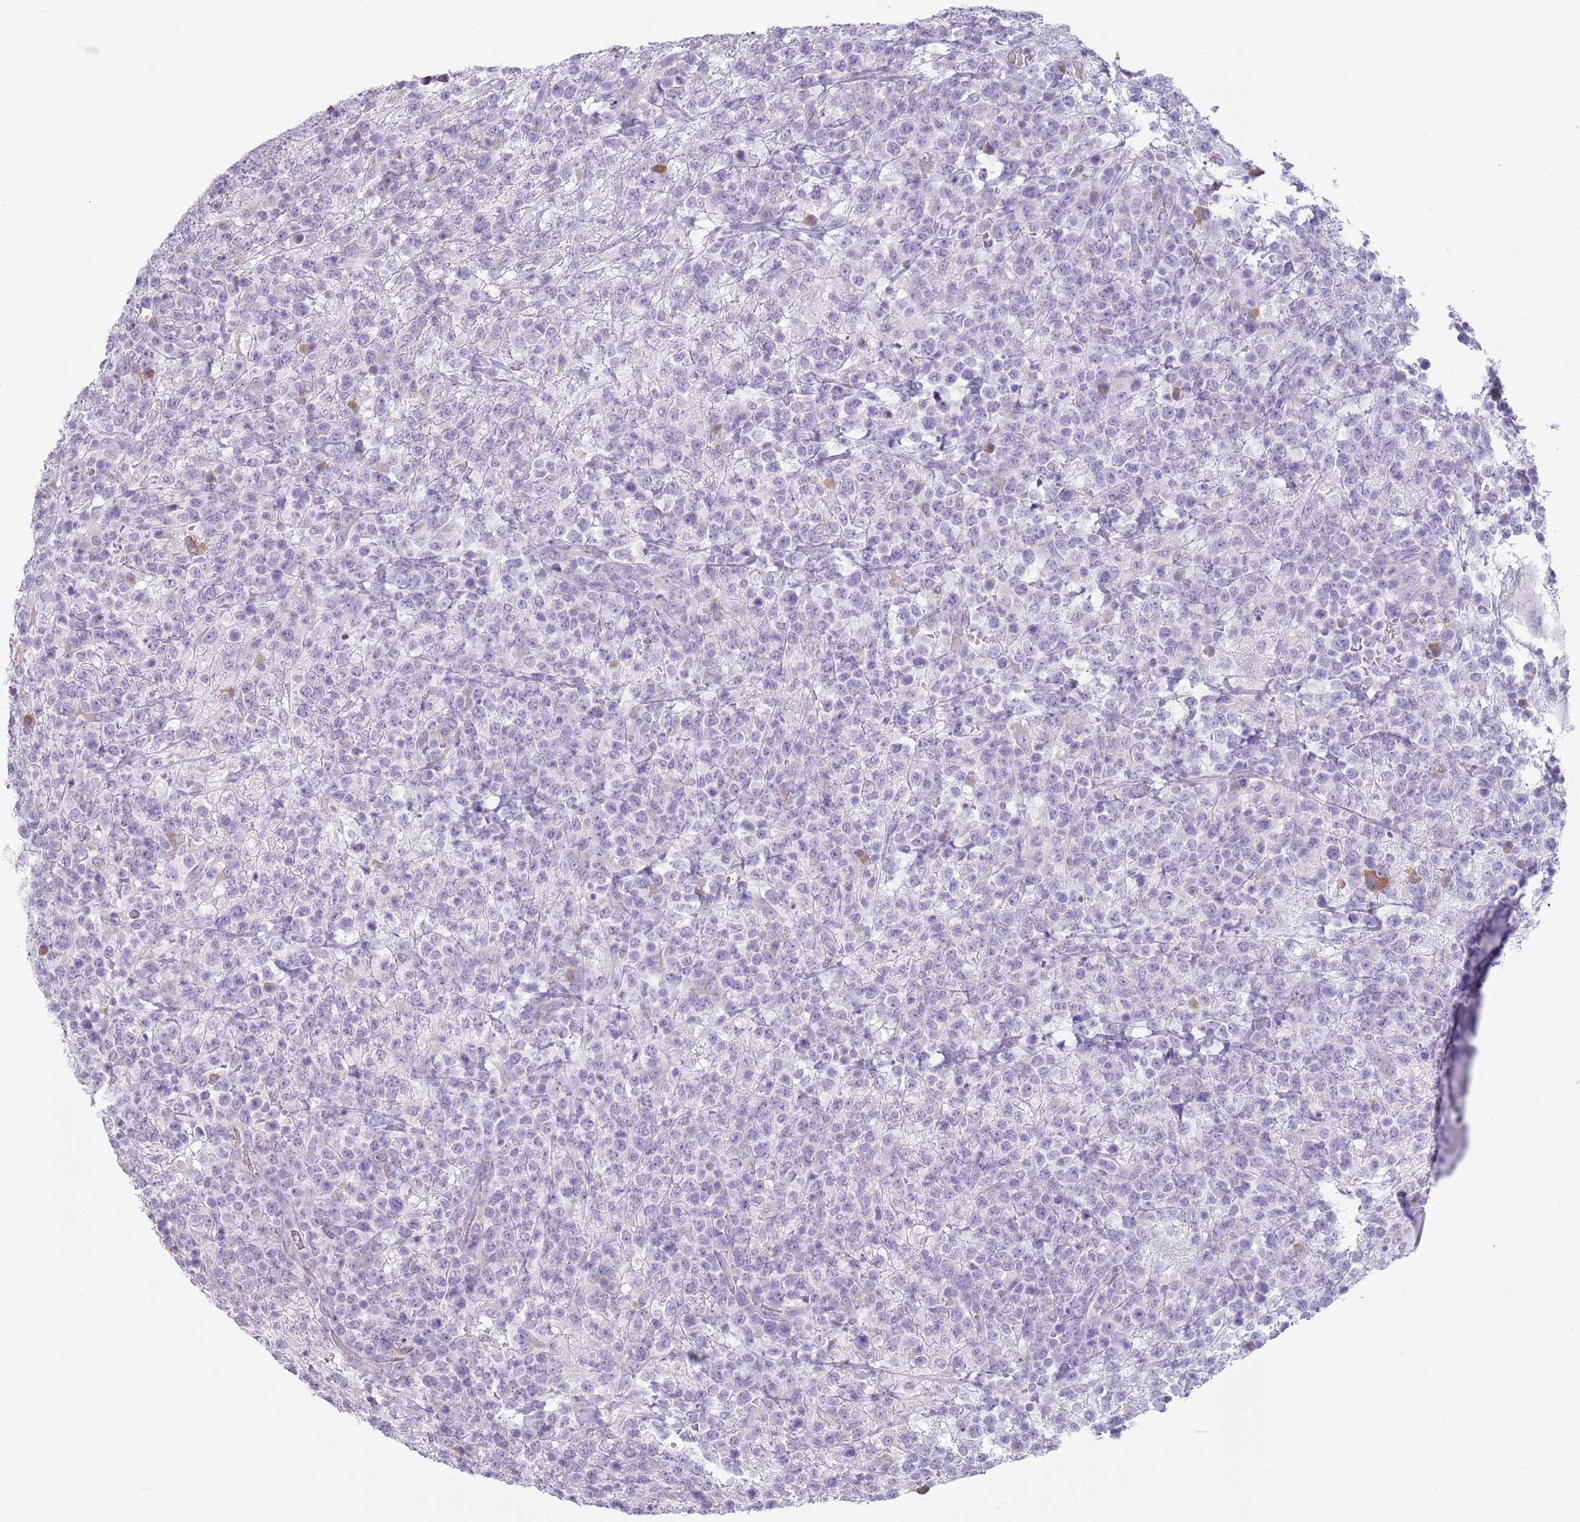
{"staining": {"intensity": "negative", "quantity": "none", "location": "none"}, "tissue": "lymphoma", "cell_type": "Tumor cells", "image_type": "cancer", "snomed": [{"axis": "morphology", "description": "Malignant lymphoma, non-Hodgkin's type, High grade"}, {"axis": "topography", "description": "Colon"}], "caption": "Immunohistochemistry of human lymphoma exhibits no staining in tumor cells.", "gene": "HYOU1", "patient": {"sex": "female", "age": 53}}